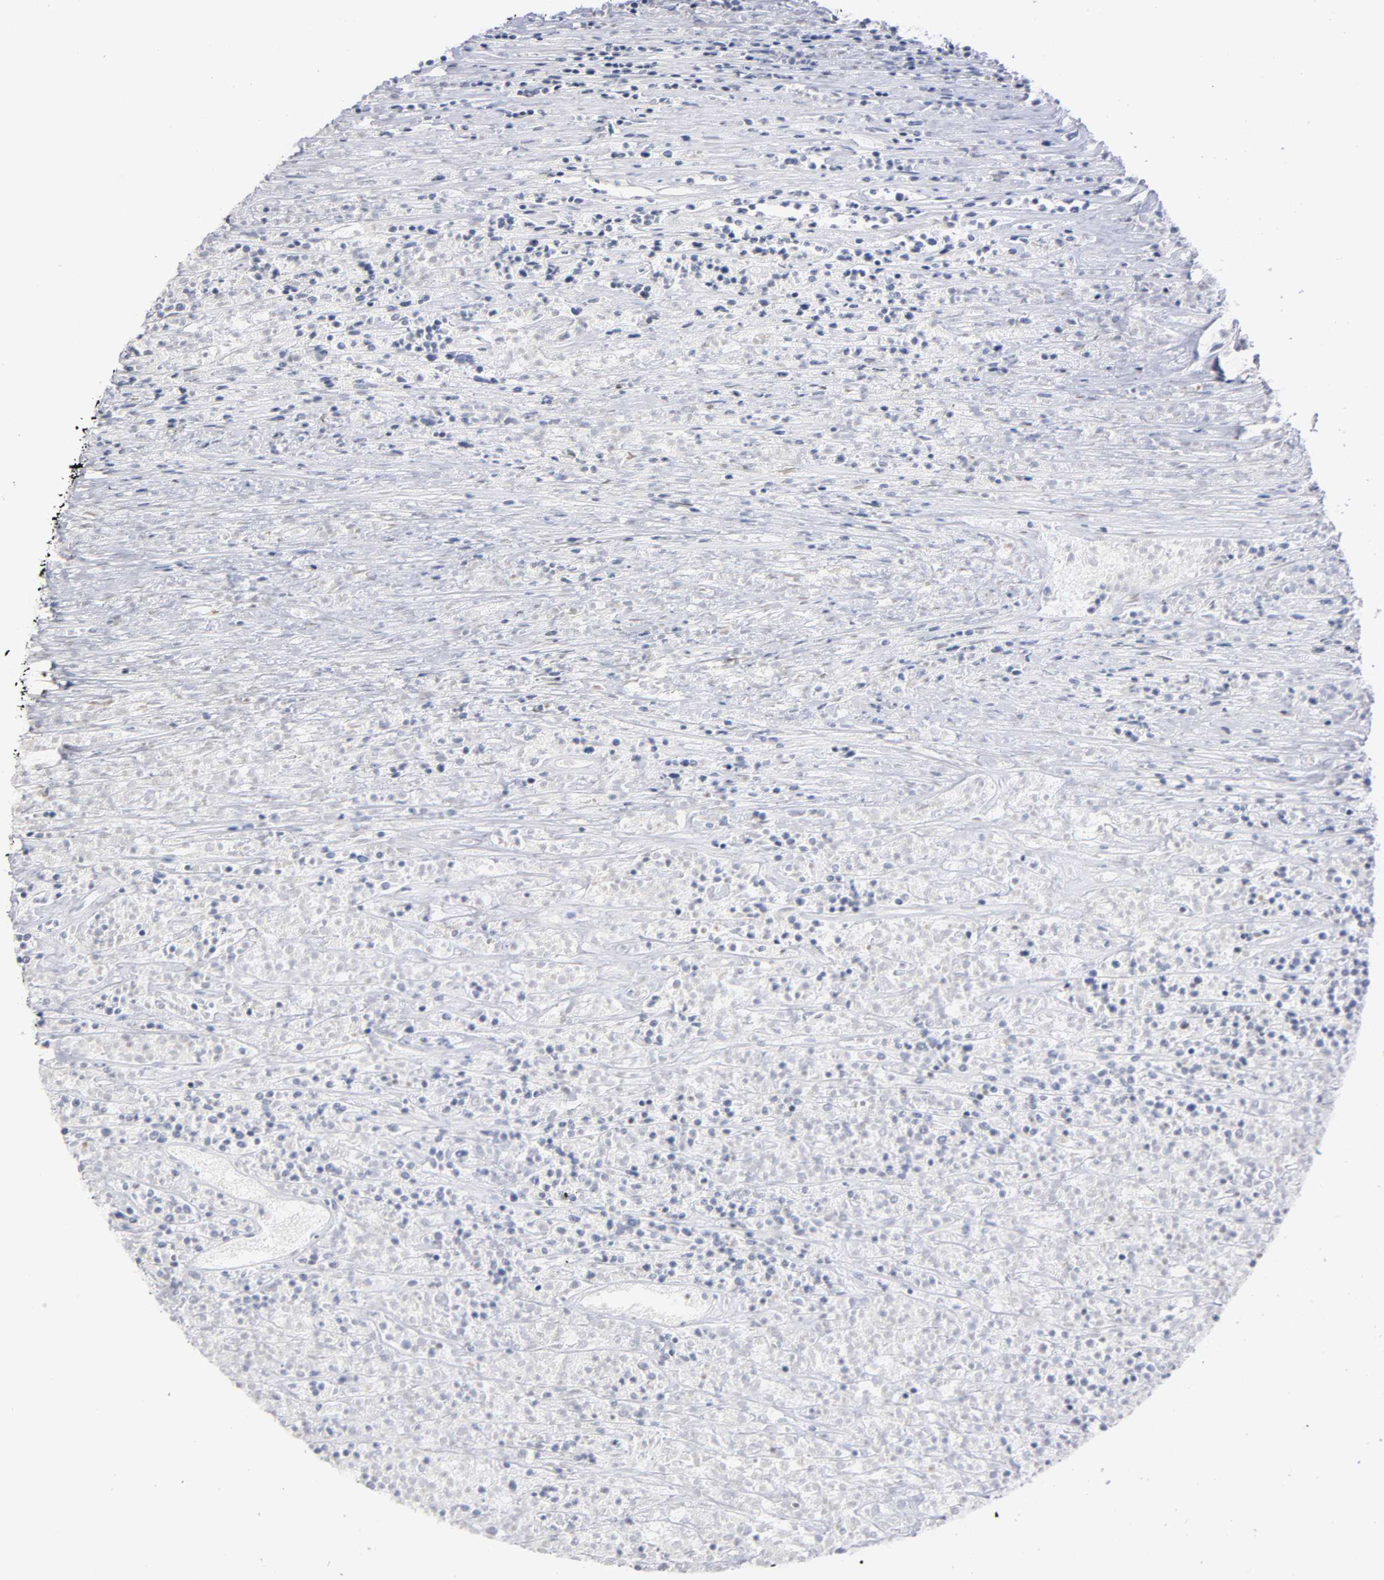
{"staining": {"intensity": "negative", "quantity": "none", "location": "none"}, "tissue": "lymphoma", "cell_type": "Tumor cells", "image_type": "cancer", "snomed": [{"axis": "morphology", "description": "Malignant lymphoma, non-Hodgkin's type, High grade"}, {"axis": "topography", "description": "Lymph node"}], "caption": "High-grade malignant lymphoma, non-Hodgkin's type stained for a protein using immunohistochemistry shows no expression tumor cells.", "gene": "RUNX1", "patient": {"sex": "female", "age": 73}}